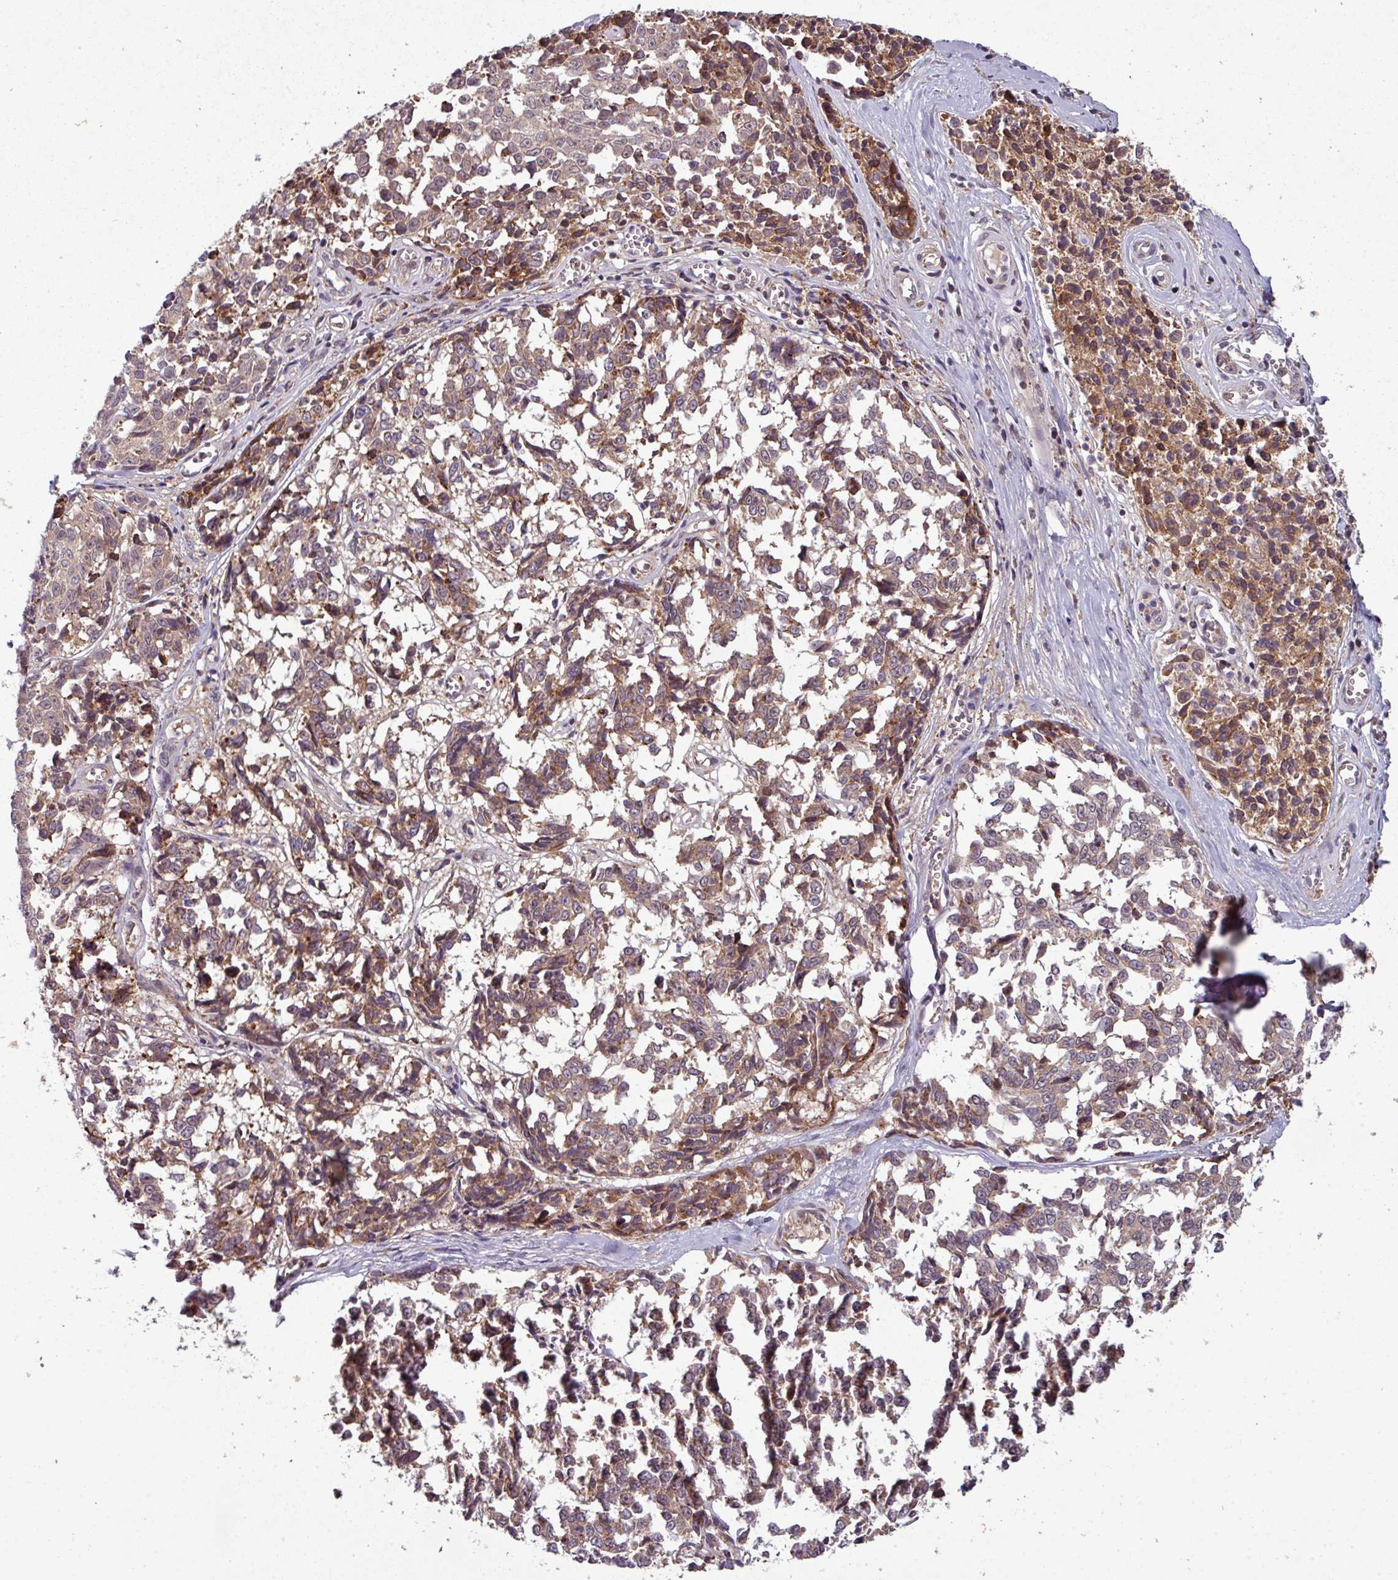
{"staining": {"intensity": "moderate", "quantity": ">75%", "location": "cytoplasmic/membranous"}, "tissue": "melanoma", "cell_type": "Tumor cells", "image_type": "cancer", "snomed": [{"axis": "morphology", "description": "Malignant melanoma, NOS"}, {"axis": "topography", "description": "Skin"}], "caption": "Brown immunohistochemical staining in human malignant melanoma reveals moderate cytoplasmic/membranous staining in approximately >75% of tumor cells.", "gene": "GSKIP", "patient": {"sex": "female", "age": 64}}